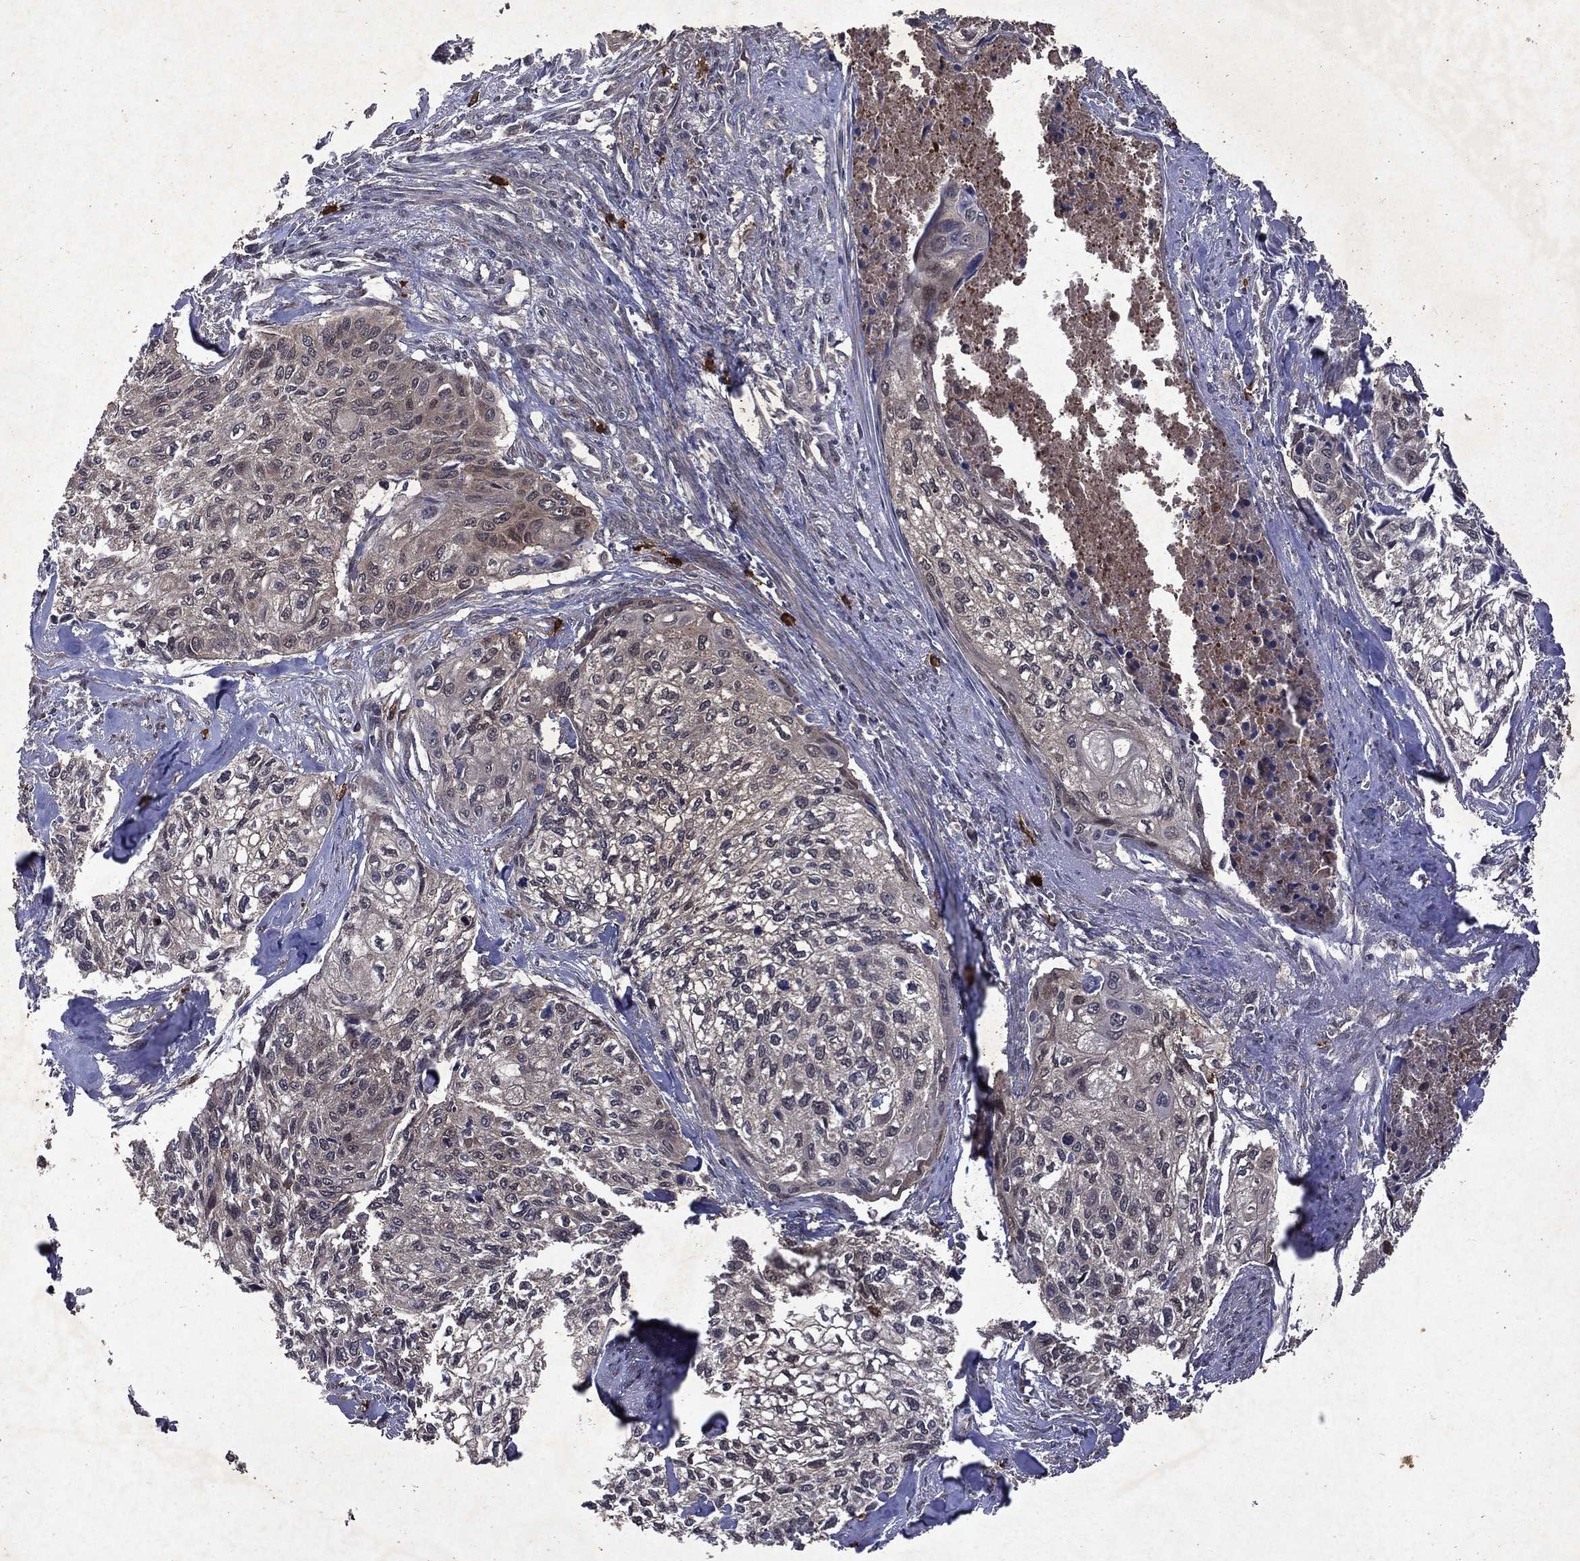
{"staining": {"intensity": "negative", "quantity": "none", "location": "none"}, "tissue": "cervical cancer", "cell_type": "Tumor cells", "image_type": "cancer", "snomed": [{"axis": "morphology", "description": "Squamous cell carcinoma, NOS"}, {"axis": "topography", "description": "Cervix"}], "caption": "Photomicrograph shows no protein expression in tumor cells of squamous cell carcinoma (cervical) tissue.", "gene": "MTAP", "patient": {"sex": "female", "age": 58}}